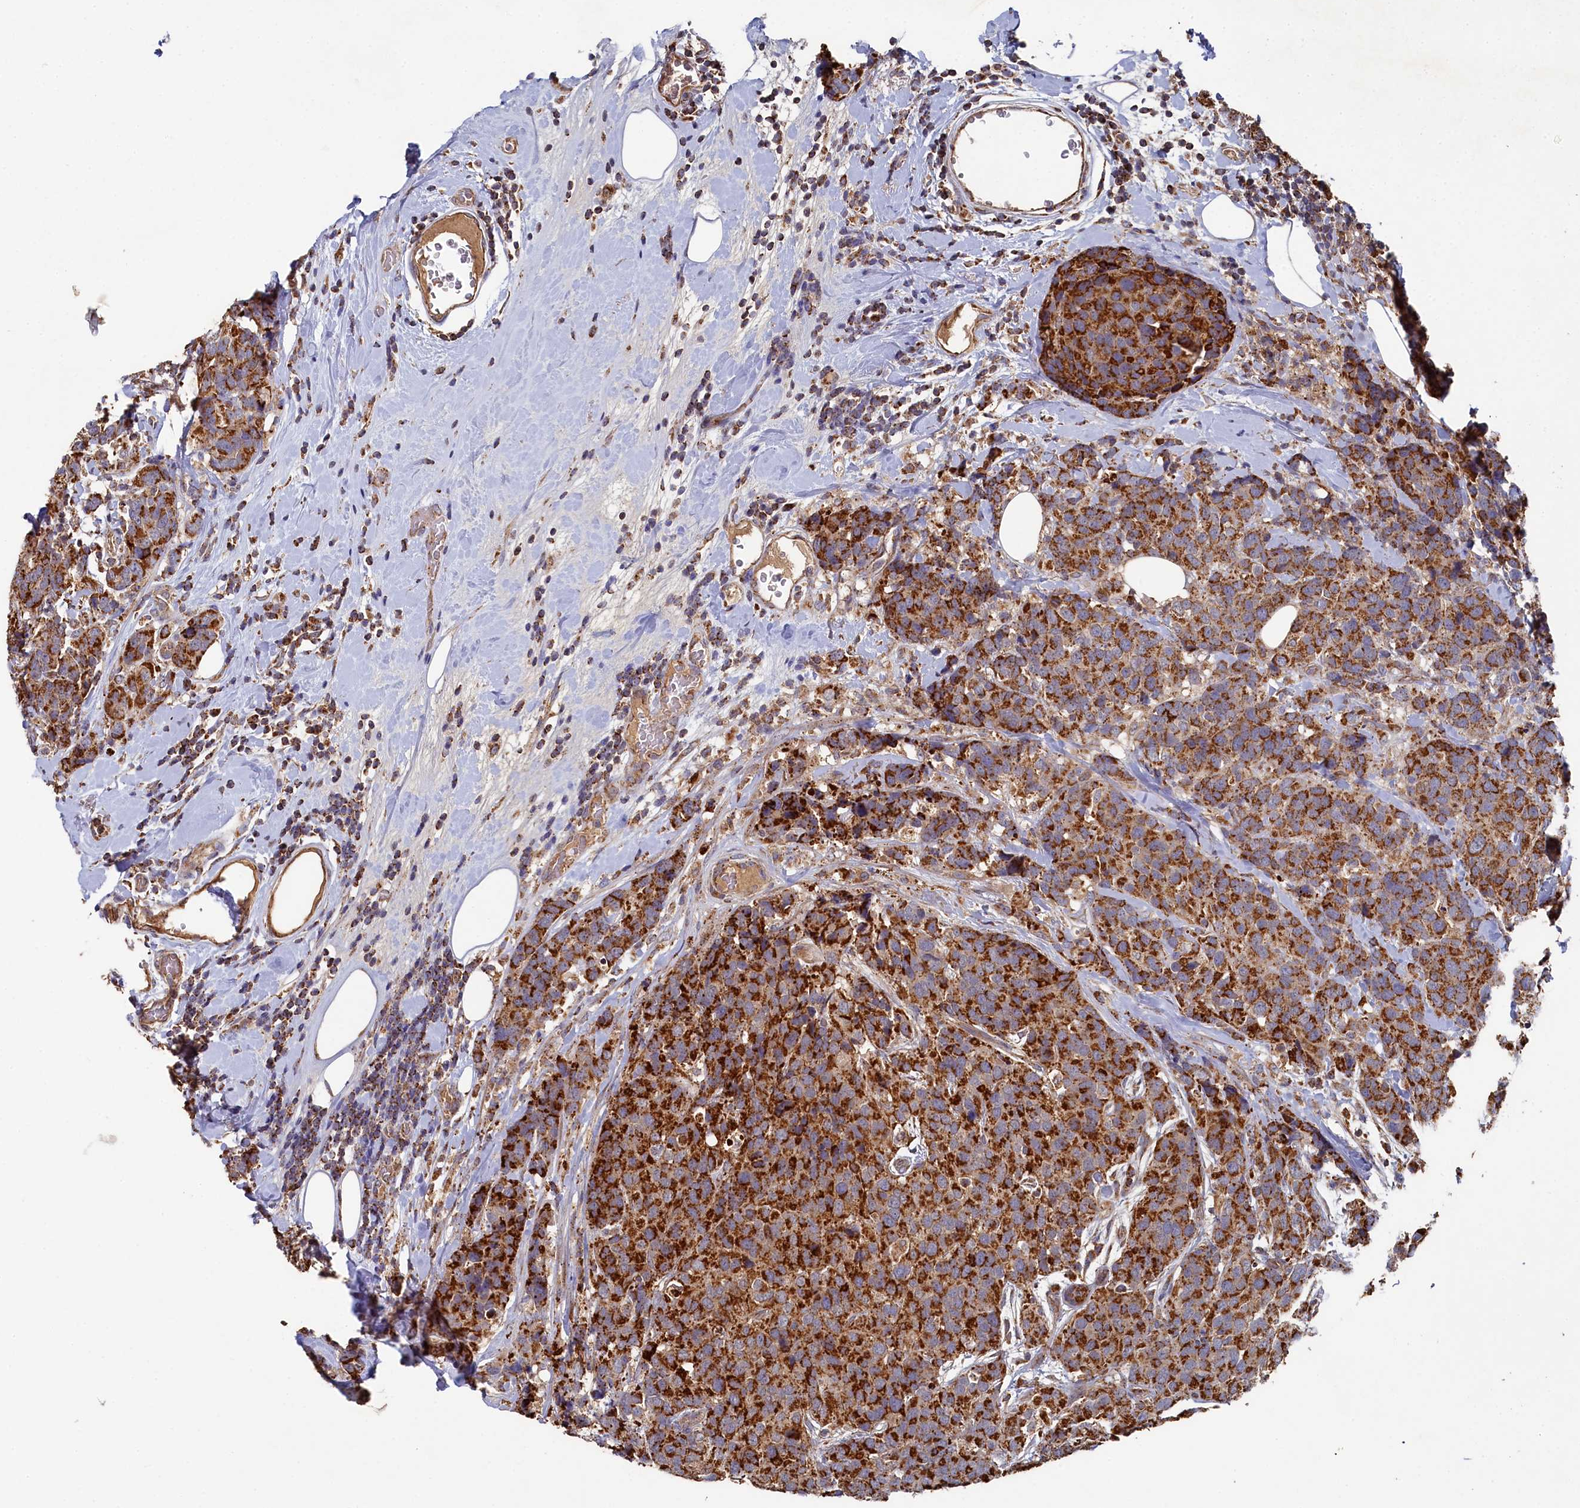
{"staining": {"intensity": "strong", "quantity": ">75%", "location": "cytoplasmic/membranous"}, "tissue": "breast cancer", "cell_type": "Tumor cells", "image_type": "cancer", "snomed": [{"axis": "morphology", "description": "Lobular carcinoma"}, {"axis": "topography", "description": "Breast"}], "caption": "Immunohistochemical staining of human lobular carcinoma (breast) shows strong cytoplasmic/membranous protein staining in approximately >75% of tumor cells.", "gene": "HAUS2", "patient": {"sex": "female", "age": 59}}